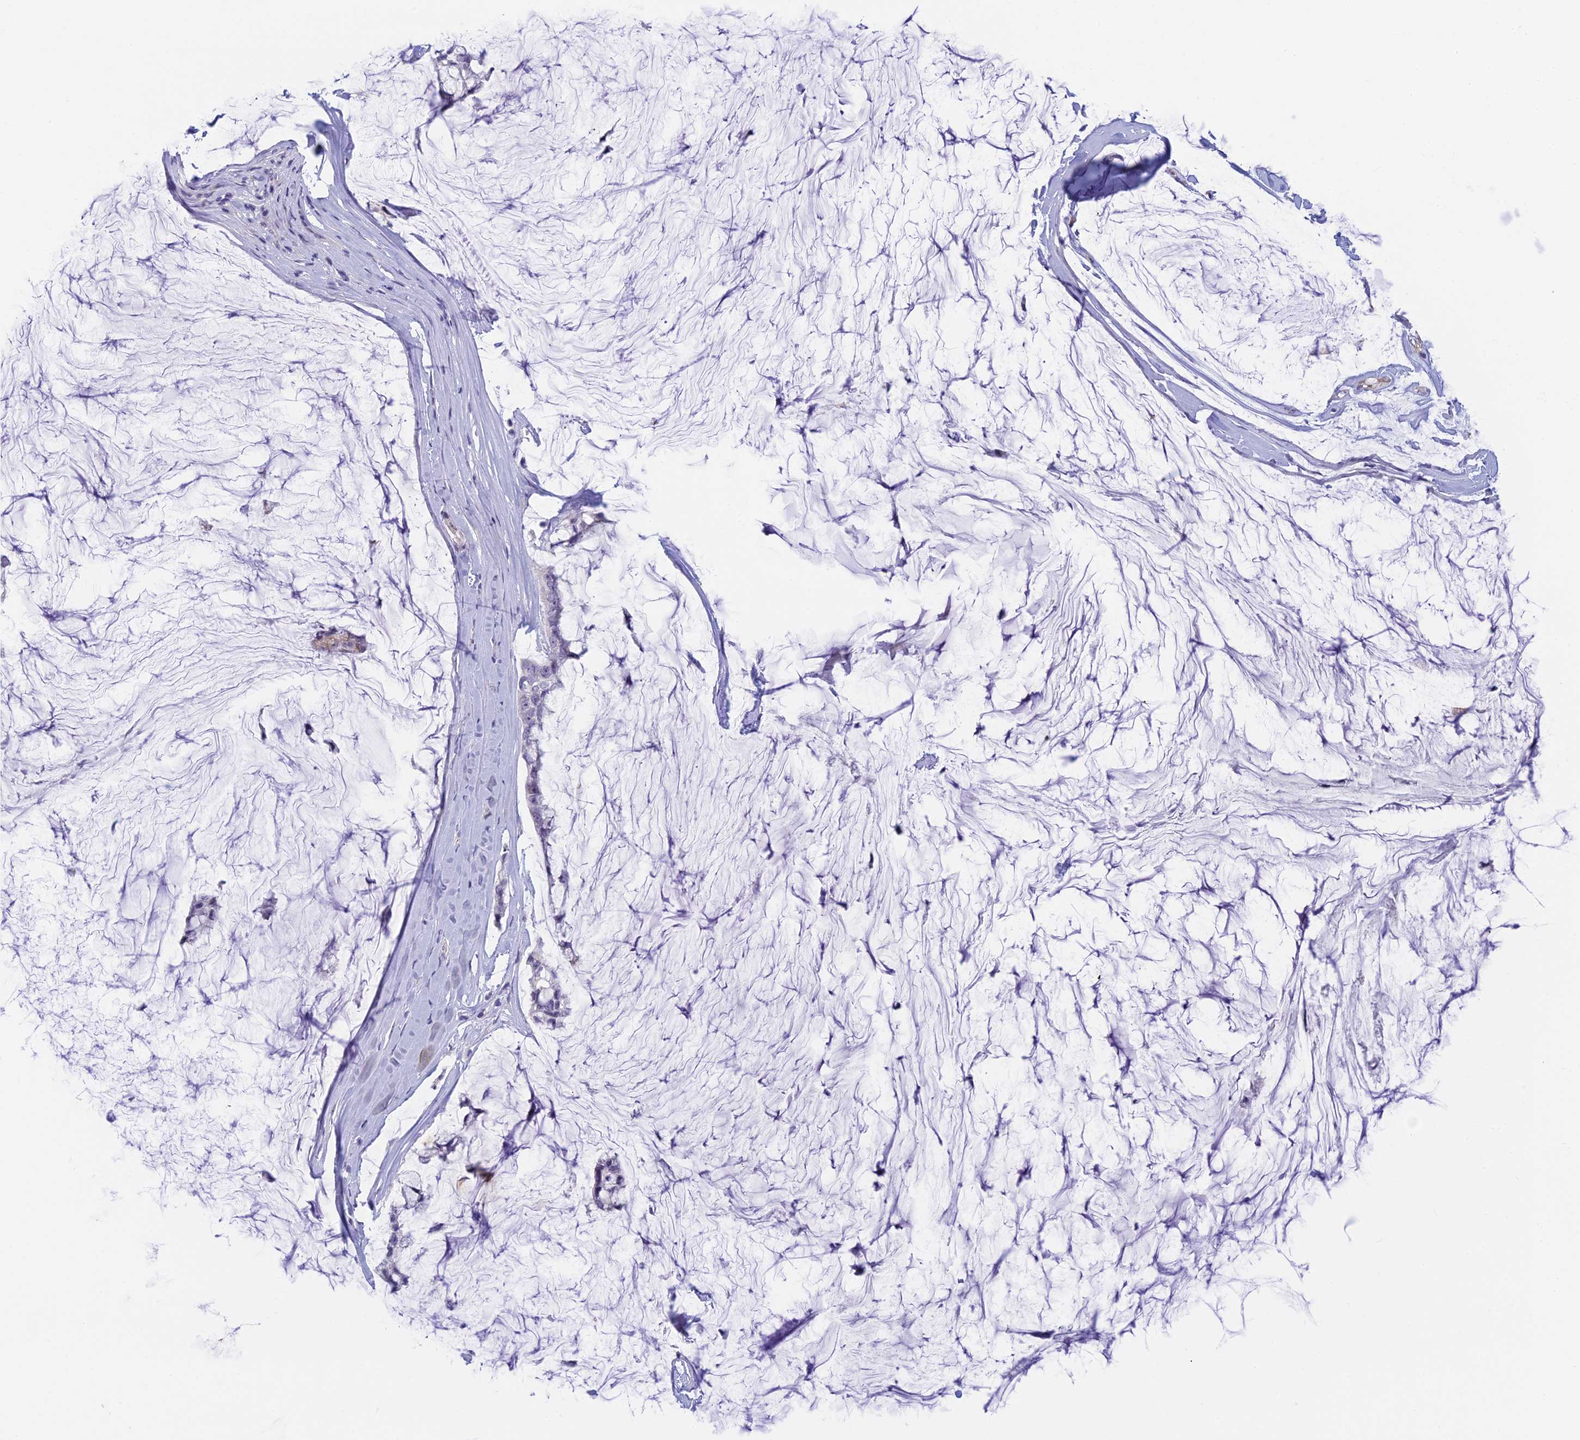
{"staining": {"intensity": "negative", "quantity": "none", "location": "none"}, "tissue": "ovarian cancer", "cell_type": "Tumor cells", "image_type": "cancer", "snomed": [{"axis": "morphology", "description": "Cystadenocarcinoma, mucinous, NOS"}, {"axis": "topography", "description": "Ovary"}], "caption": "Tumor cells show no significant staining in ovarian mucinous cystadenocarcinoma.", "gene": "PPP1R26", "patient": {"sex": "female", "age": 39}}